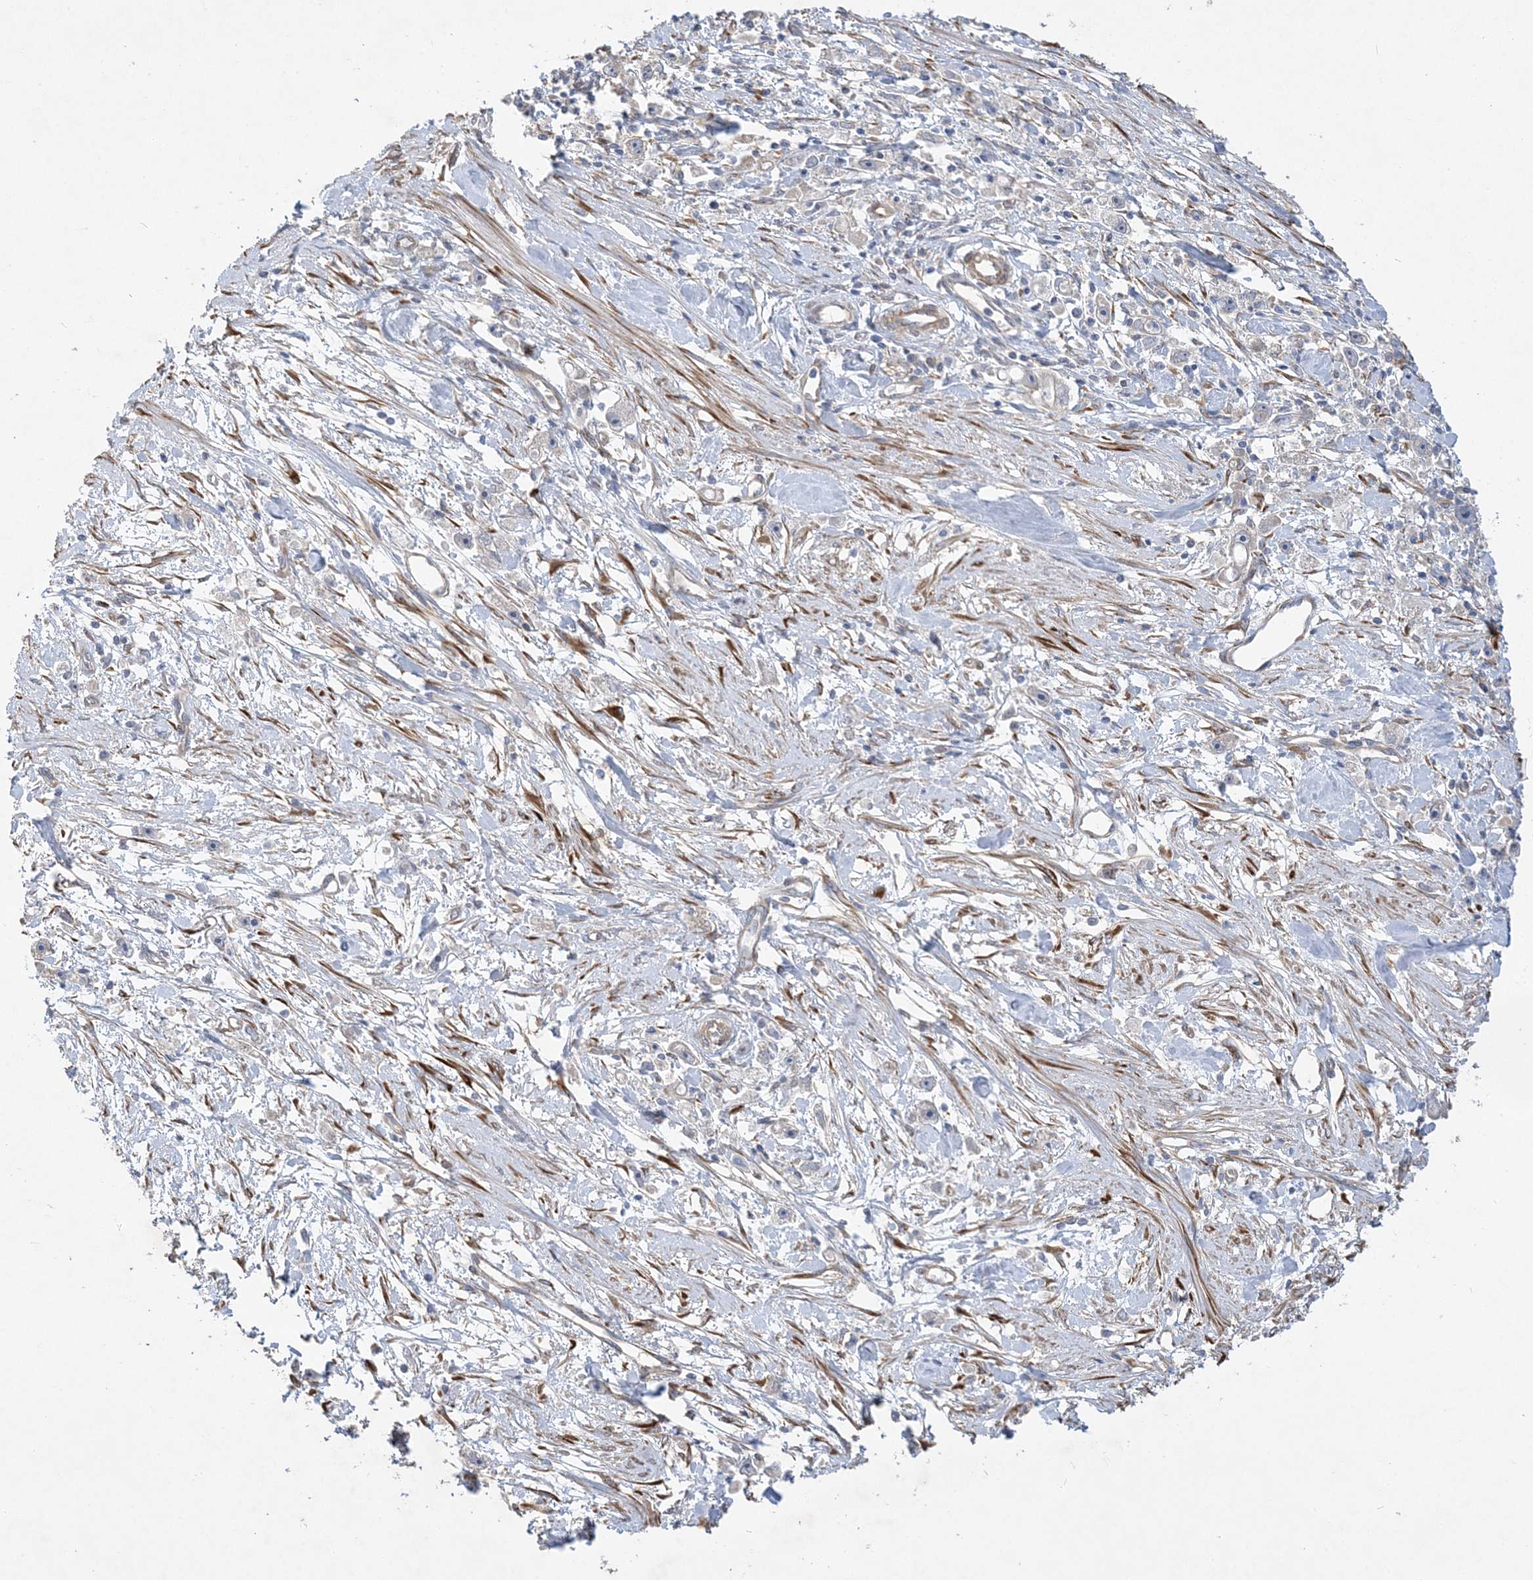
{"staining": {"intensity": "negative", "quantity": "none", "location": "none"}, "tissue": "stomach cancer", "cell_type": "Tumor cells", "image_type": "cancer", "snomed": [{"axis": "morphology", "description": "Adenocarcinoma, NOS"}, {"axis": "topography", "description": "Stomach"}], "caption": "An immunohistochemistry (IHC) histopathology image of stomach cancer is shown. There is no staining in tumor cells of stomach cancer.", "gene": "MAP4K5", "patient": {"sex": "female", "age": 59}}